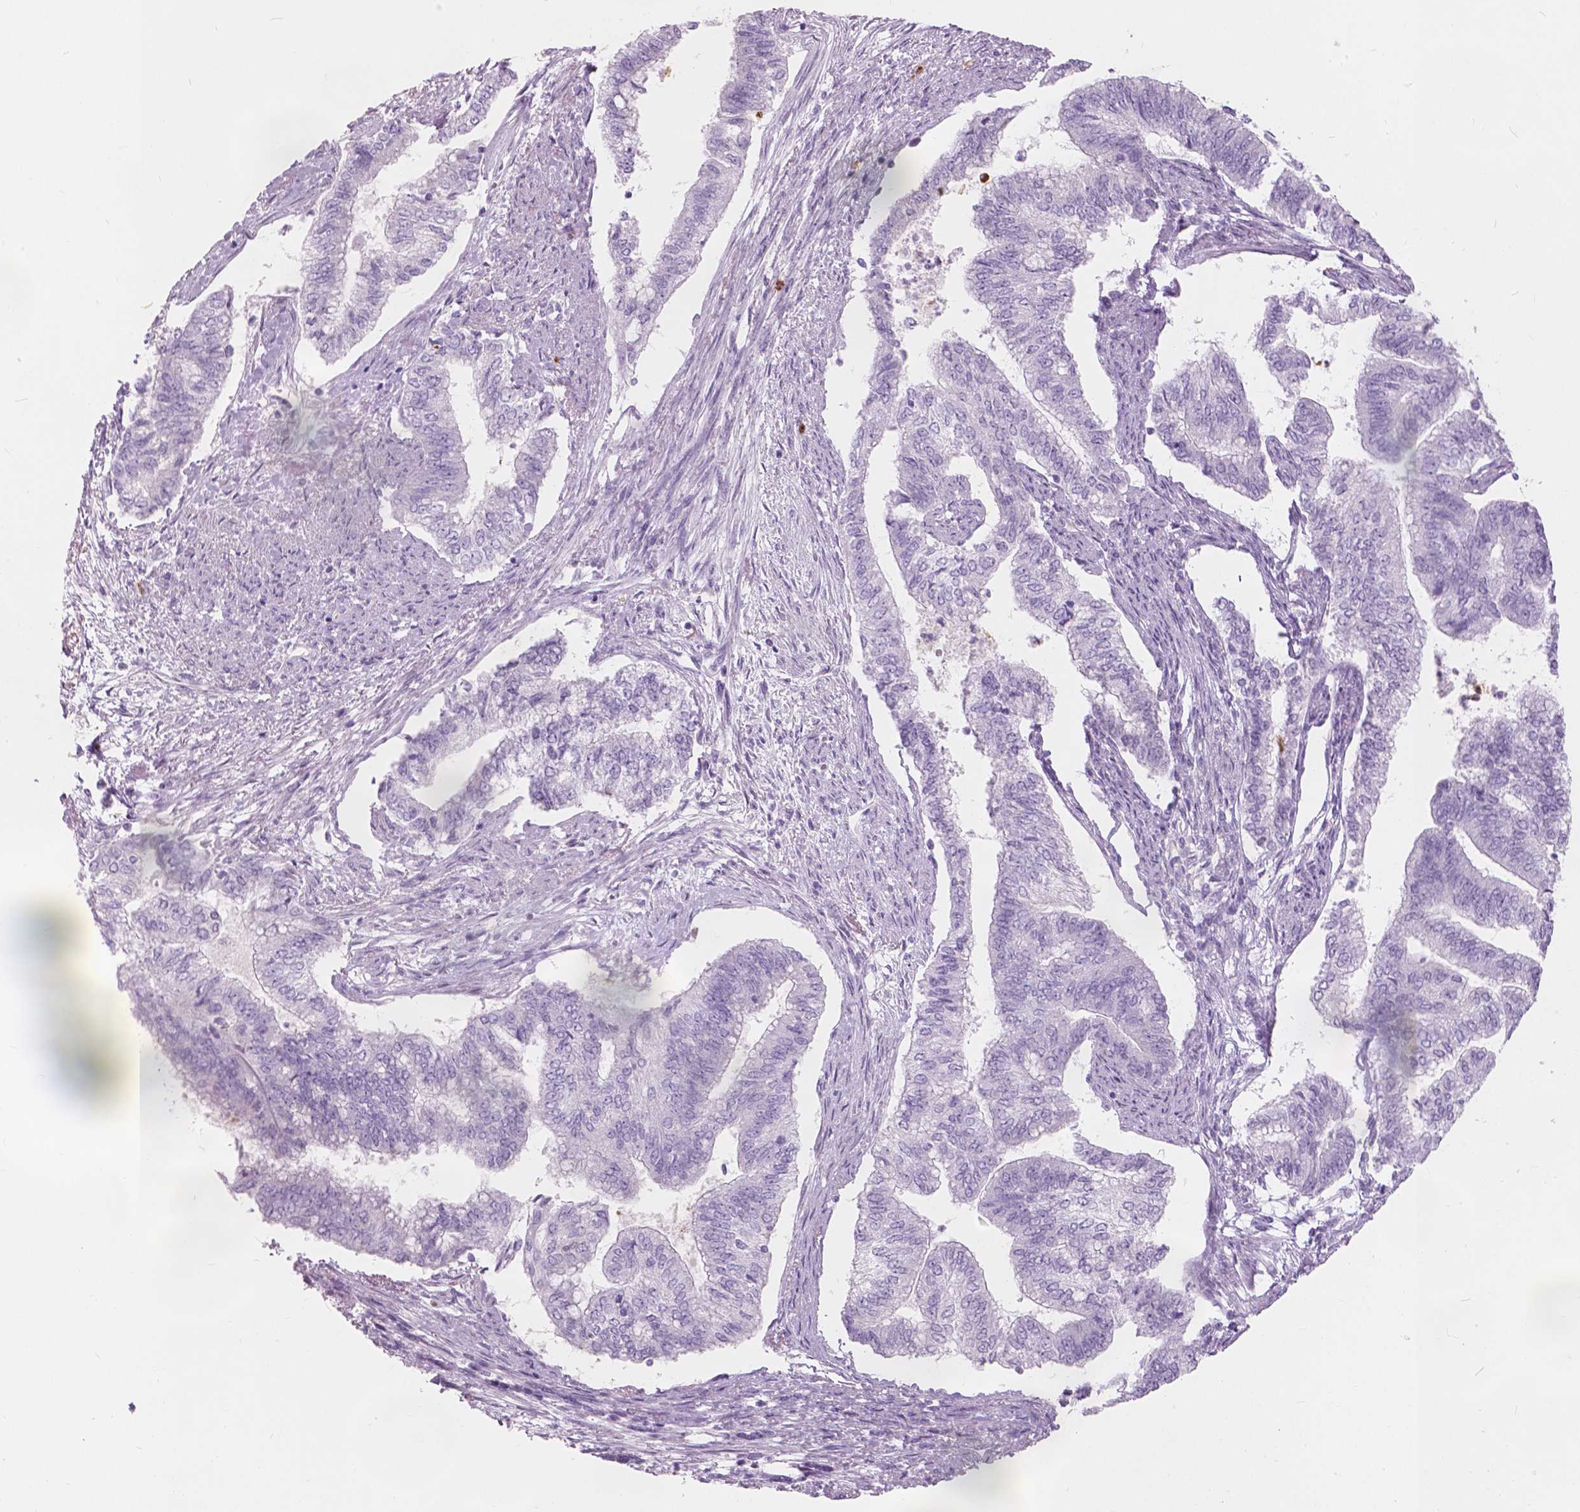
{"staining": {"intensity": "negative", "quantity": "none", "location": "none"}, "tissue": "endometrial cancer", "cell_type": "Tumor cells", "image_type": "cancer", "snomed": [{"axis": "morphology", "description": "Adenocarcinoma, NOS"}, {"axis": "topography", "description": "Endometrium"}], "caption": "This is a photomicrograph of IHC staining of adenocarcinoma (endometrial), which shows no staining in tumor cells.", "gene": "CXCR2", "patient": {"sex": "female", "age": 65}}